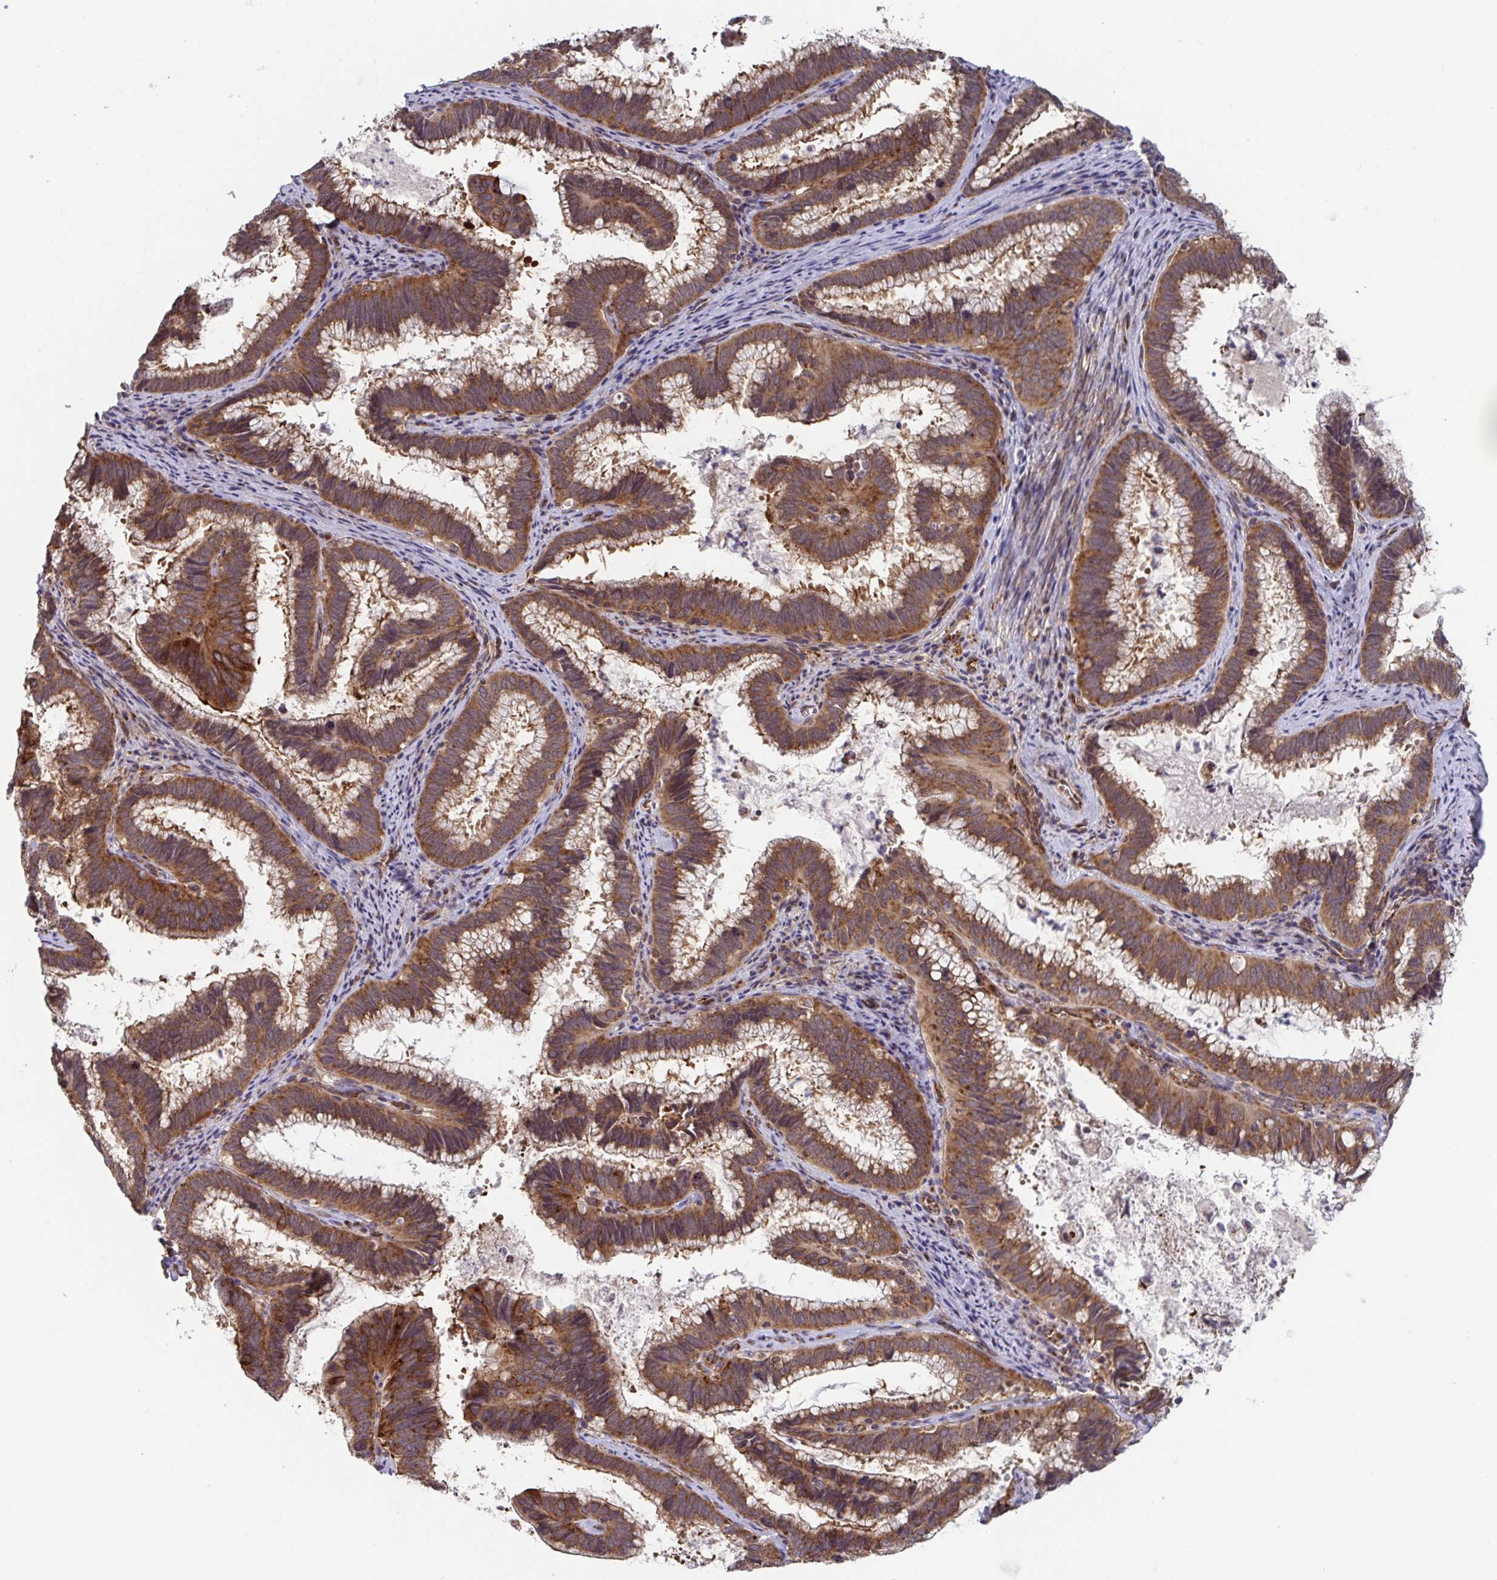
{"staining": {"intensity": "strong", "quantity": ">75%", "location": "cytoplasmic/membranous"}, "tissue": "cervical cancer", "cell_type": "Tumor cells", "image_type": "cancer", "snomed": [{"axis": "morphology", "description": "Adenocarcinoma, NOS"}, {"axis": "topography", "description": "Cervix"}], "caption": "Protein expression analysis of adenocarcinoma (cervical) demonstrates strong cytoplasmic/membranous staining in about >75% of tumor cells.", "gene": "ATP5MJ", "patient": {"sex": "female", "age": 61}}